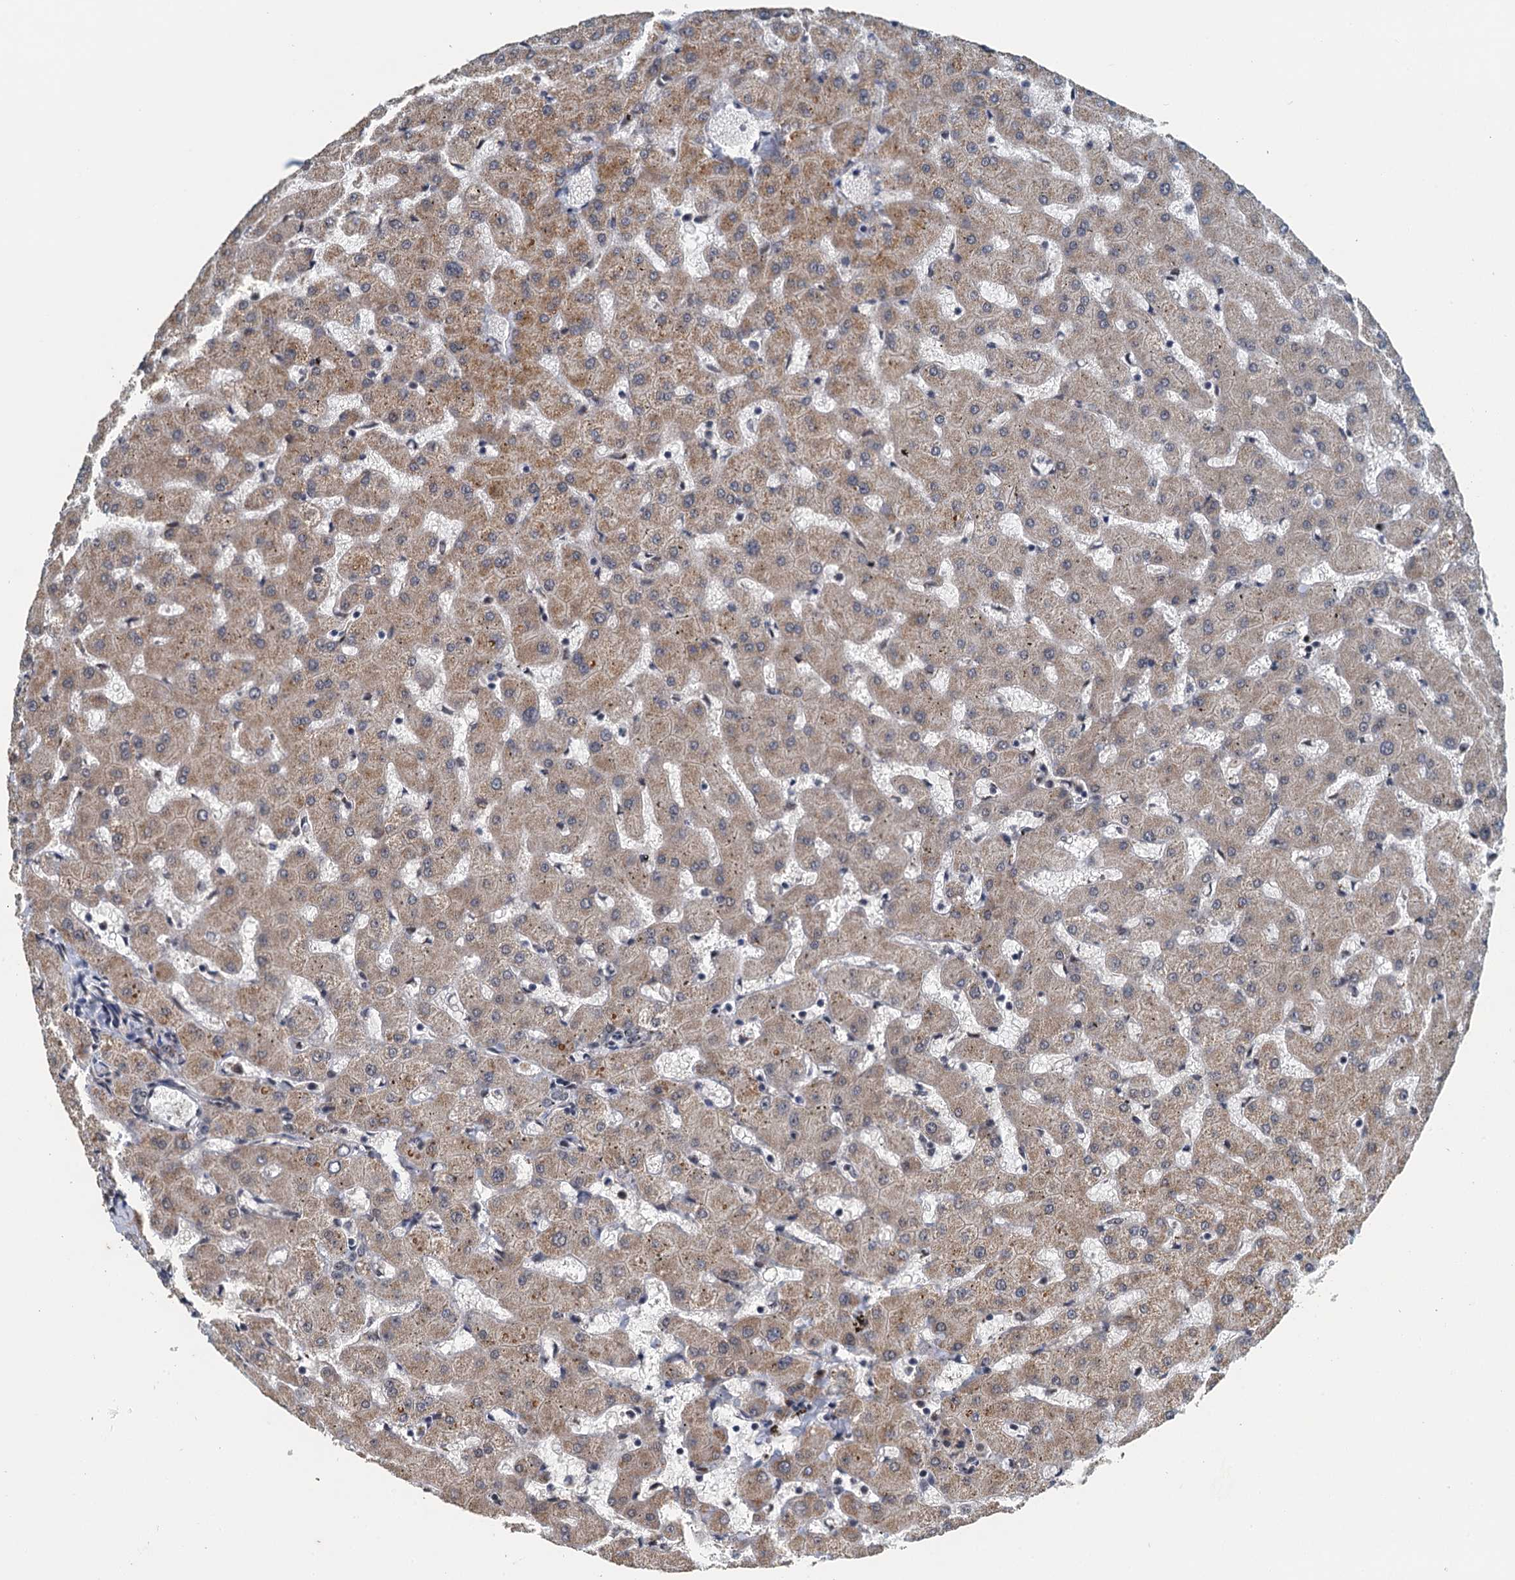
{"staining": {"intensity": "negative", "quantity": "none", "location": "none"}, "tissue": "liver", "cell_type": "Cholangiocytes", "image_type": "normal", "snomed": [{"axis": "morphology", "description": "Normal tissue, NOS"}, {"axis": "topography", "description": "Liver"}], "caption": "IHC image of normal human liver stained for a protein (brown), which reveals no expression in cholangiocytes. (Brightfield microscopy of DAB (3,3'-diaminobenzidine) immunohistochemistry at high magnification).", "gene": "MTA3", "patient": {"sex": "female", "age": 63}}